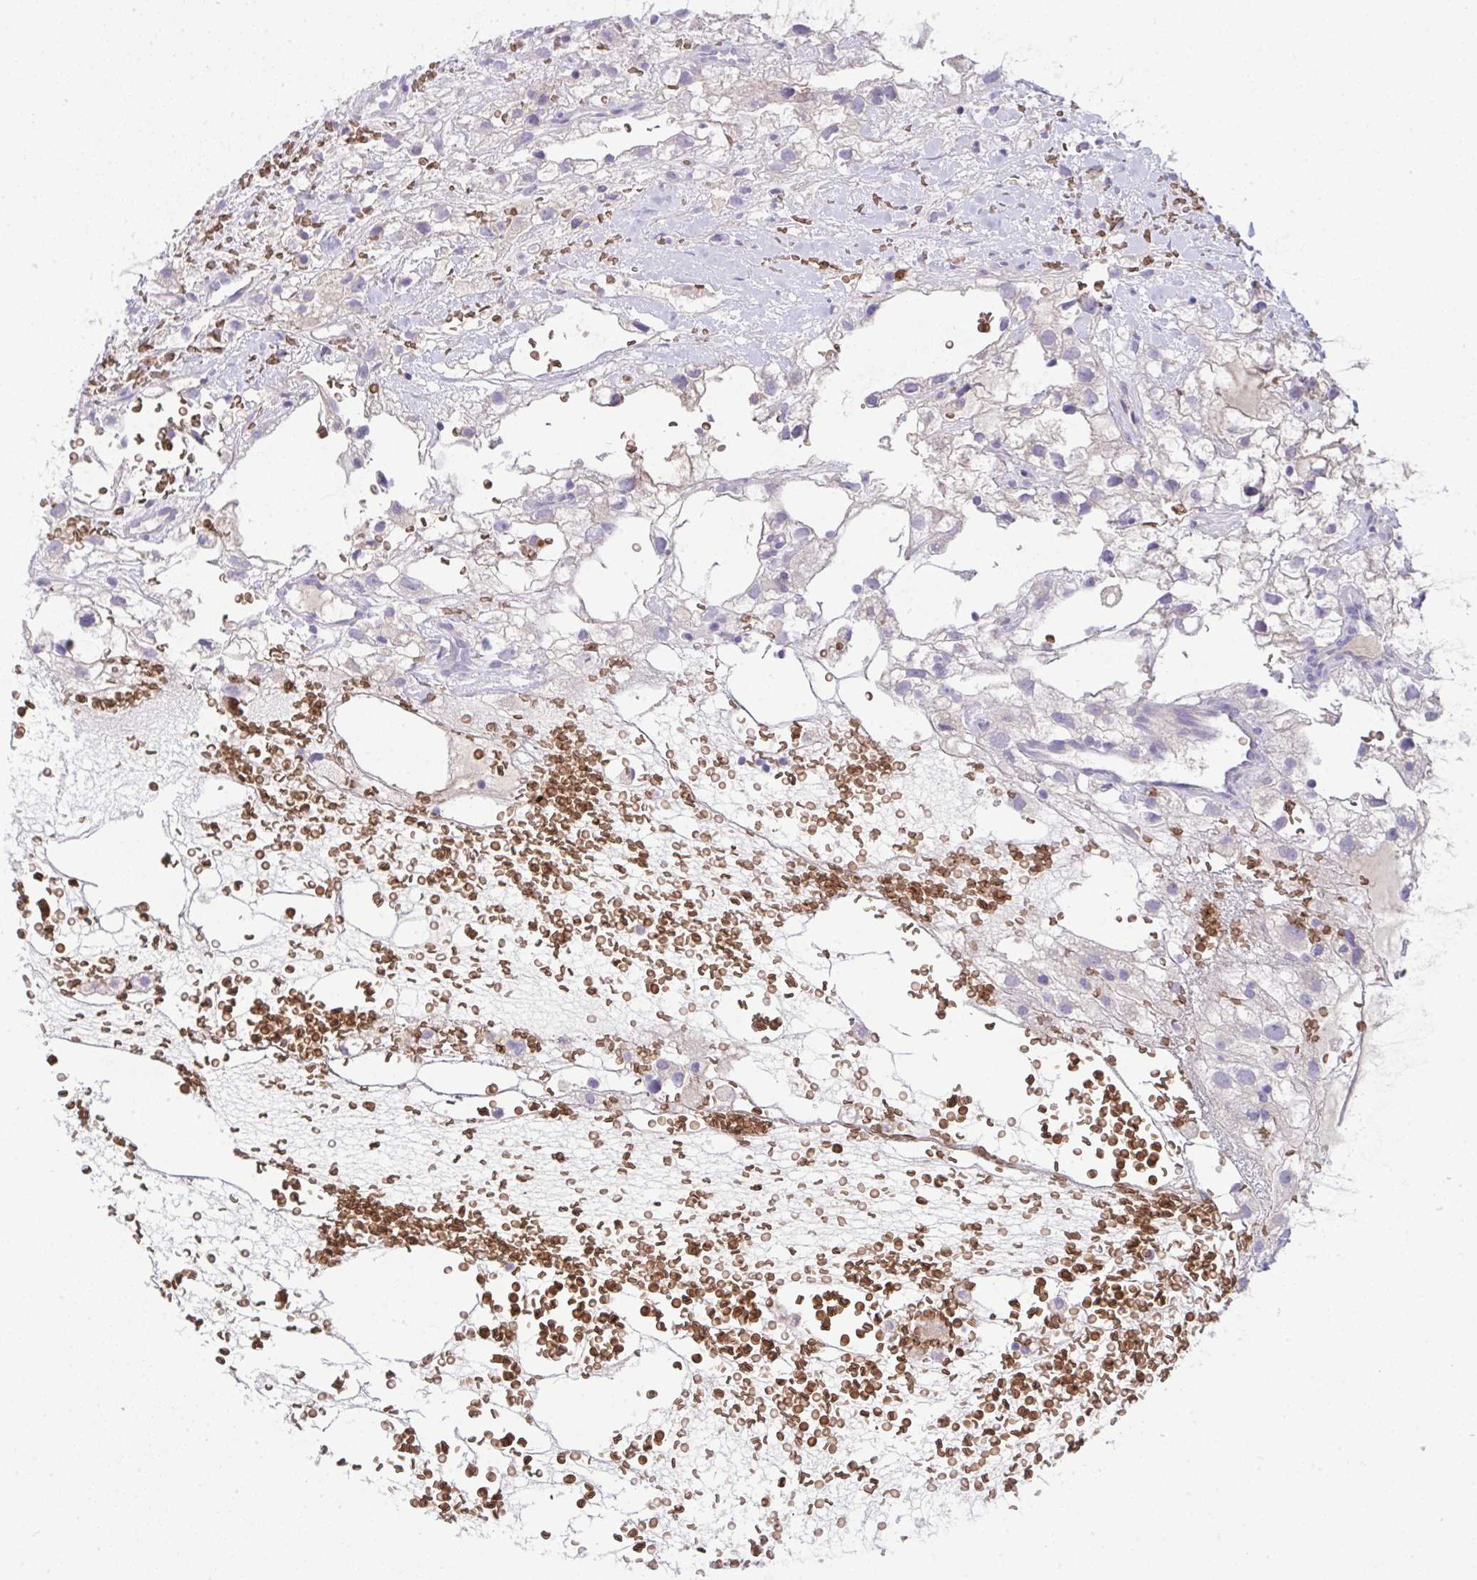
{"staining": {"intensity": "negative", "quantity": "none", "location": "none"}, "tissue": "renal cancer", "cell_type": "Tumor cells", "image_type": "cancer", "snomed": [{"axis": "morphology", "description": "Adenocarcinoma, NOS"}, {"axis": "topography", "description": "Kidney"}], "caption": "Renal cancer (adenocarcinoma) was stained to show a protein in brown. There is no significant expression in tumor cells.", "gene": "SPTB", "patient": {"sex": "male", "age": 59}}